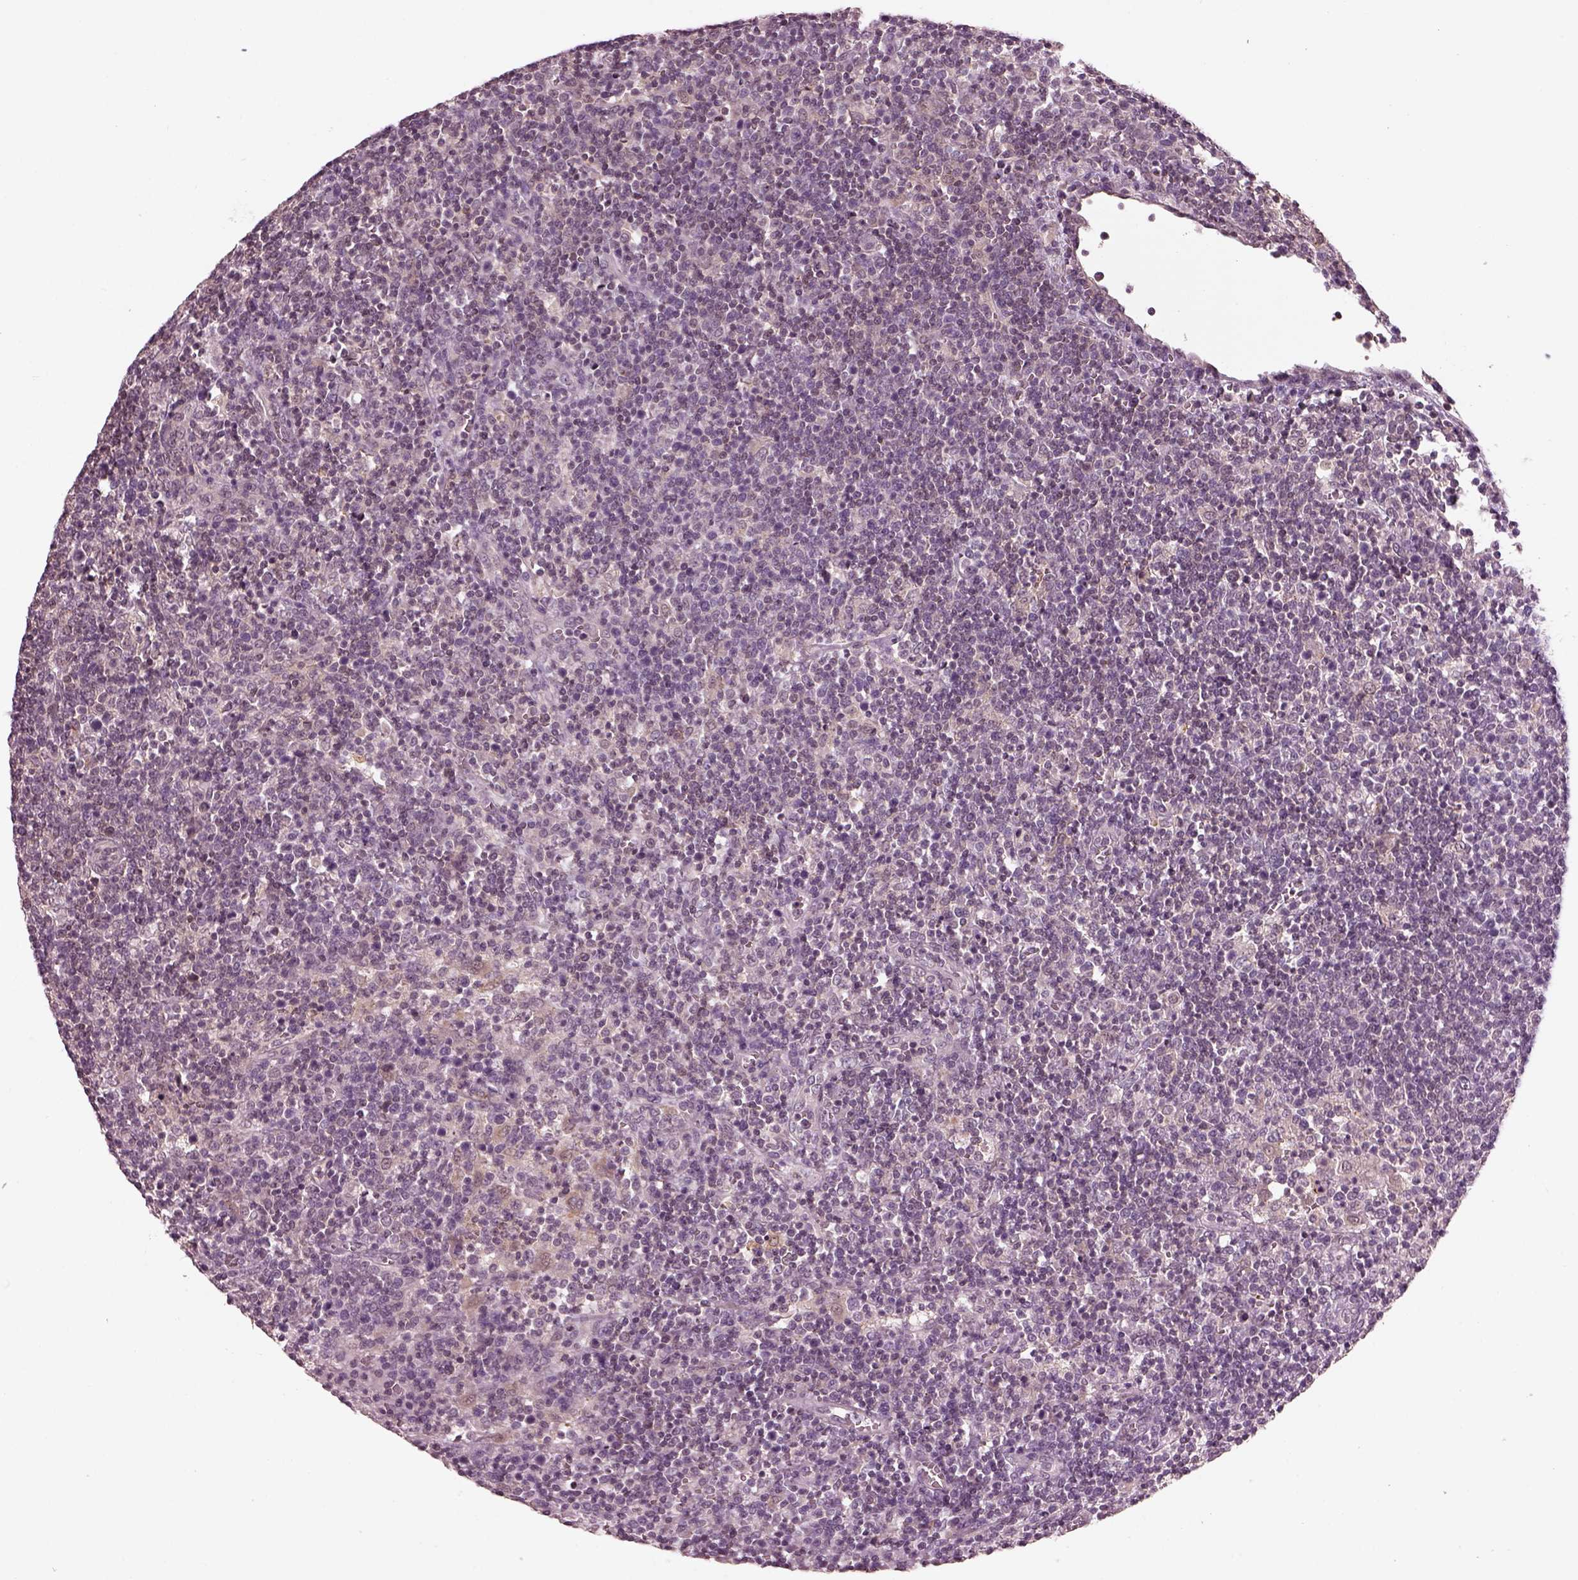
{"staining": {"intensity": "negative", "quantity": "none", "location": "none"}, "tissue": "lymphoma", "cell_type": "Tumor cells", "image_type": "cancer", "snomed": [{"axis": "morphology", "description": "Malignant lymphoma, non-Hodgkin's type, High grade"}, {"axis": "topography", "description": "Lymph node"}], "caption": "High power microscopy histopathology image of an immunohistochemistry photomicrograph of high-grade malignant lymphoma, non-Hodgkin's type, revealing no significant expression in tumor cells. (Brightfield microscopy of DAB immunohistochemistry at high magnification).", "gene": "SRI", "patient": {"sex": "male", "age": 61}}